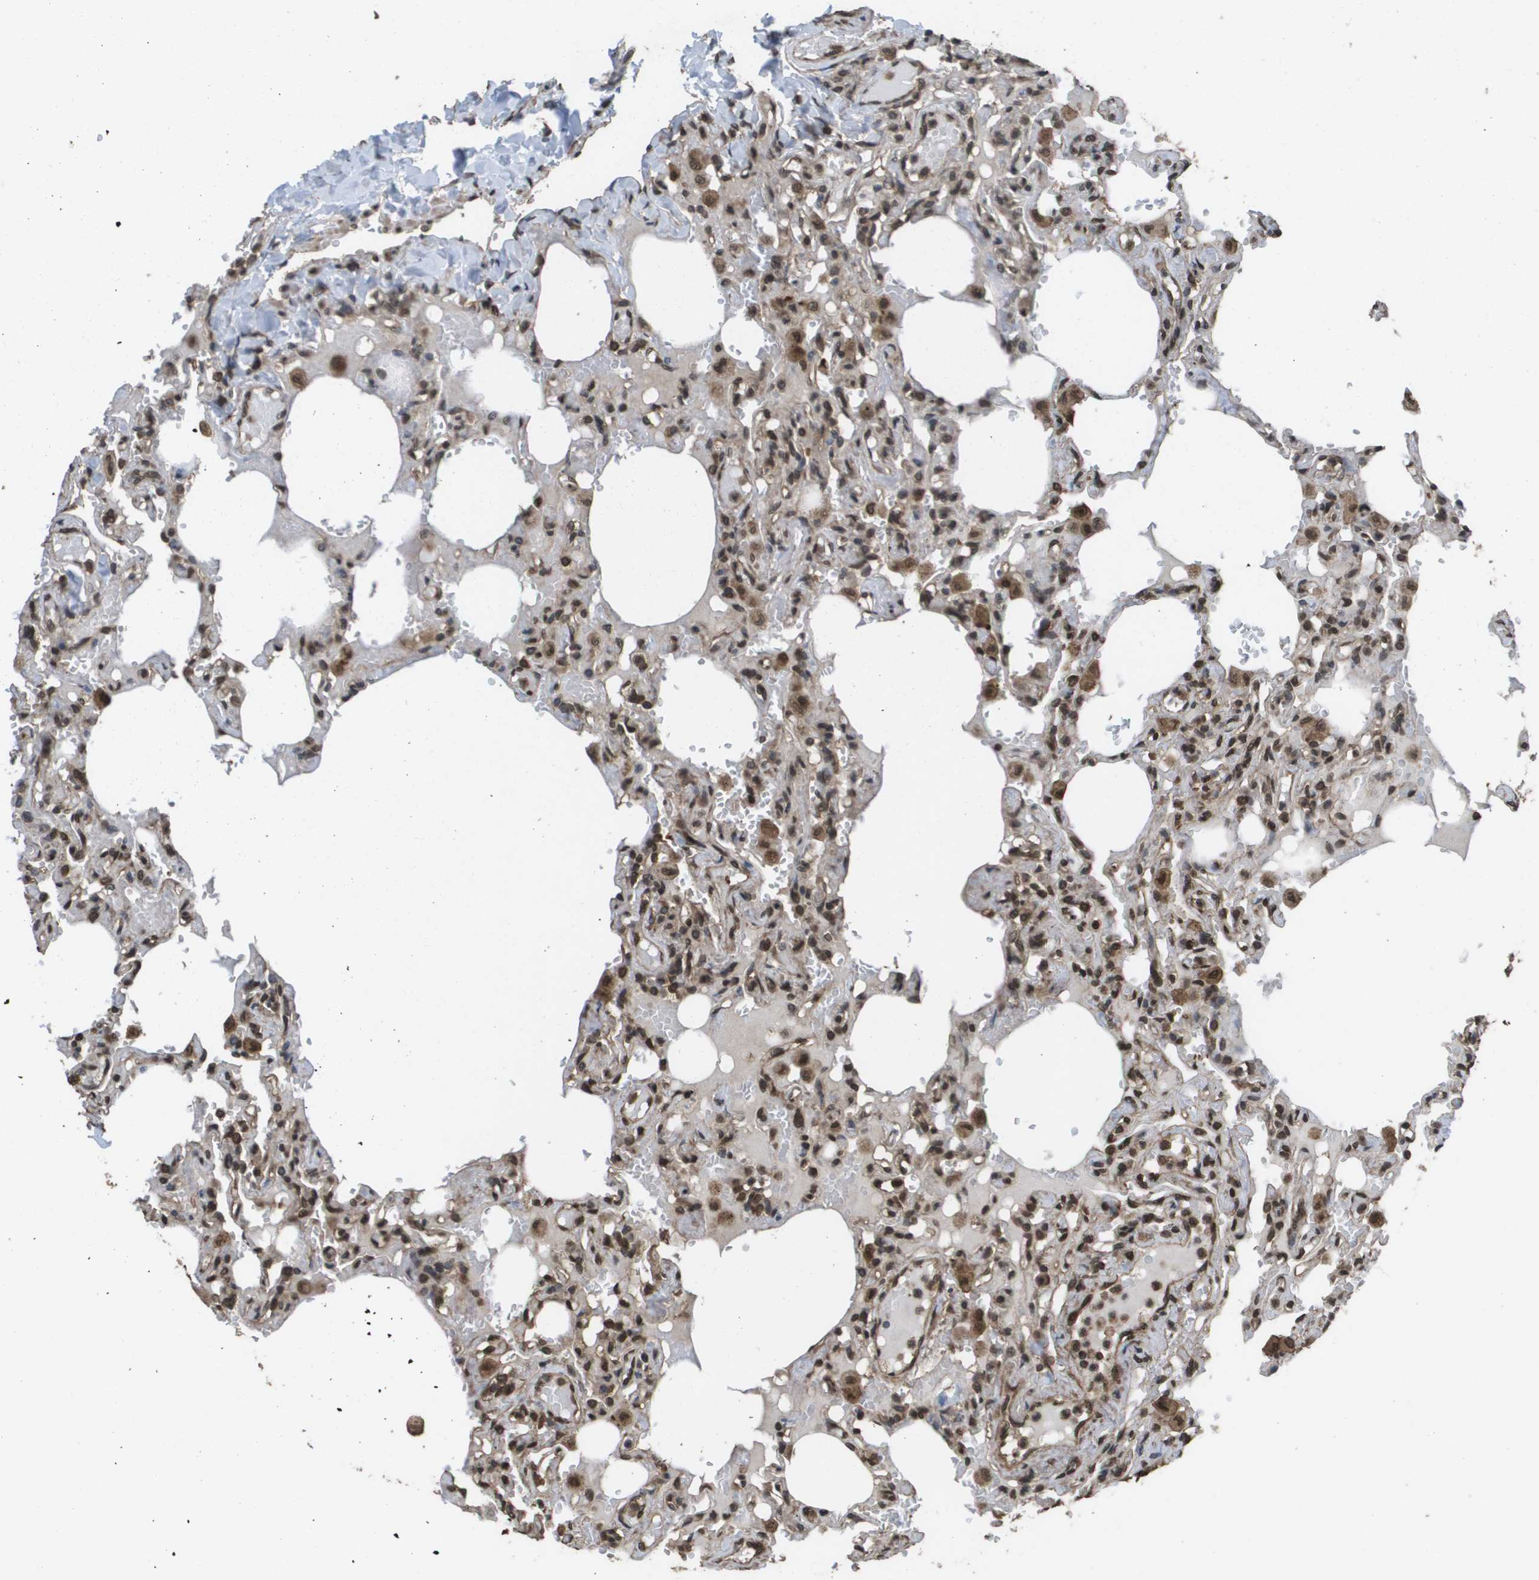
{"staining": {"intensity": "strong", "quantity": ">75%", "location": "cytoplasmic/membranous,nuclear"}, "tissue": "lung", "cell_type": "Alveolar cells", "image_type": "normal", "snomed": [{"axis": "morphology", "description": "Normal tissue, NOS"}, {"axis": "topography", "description": "Lung"}], "caption": "A high-resolution micrograph shows immunohistochemistry staining of normal lung, which reveals strong cytoplasmic/membranous,nuclear positivity in about >75% of alveolar cells. (DAB = brown stain, brightfield microscopy at high magnification).", "gene": "AXIN2", "patient": {"sex": "male", "age": 21}}